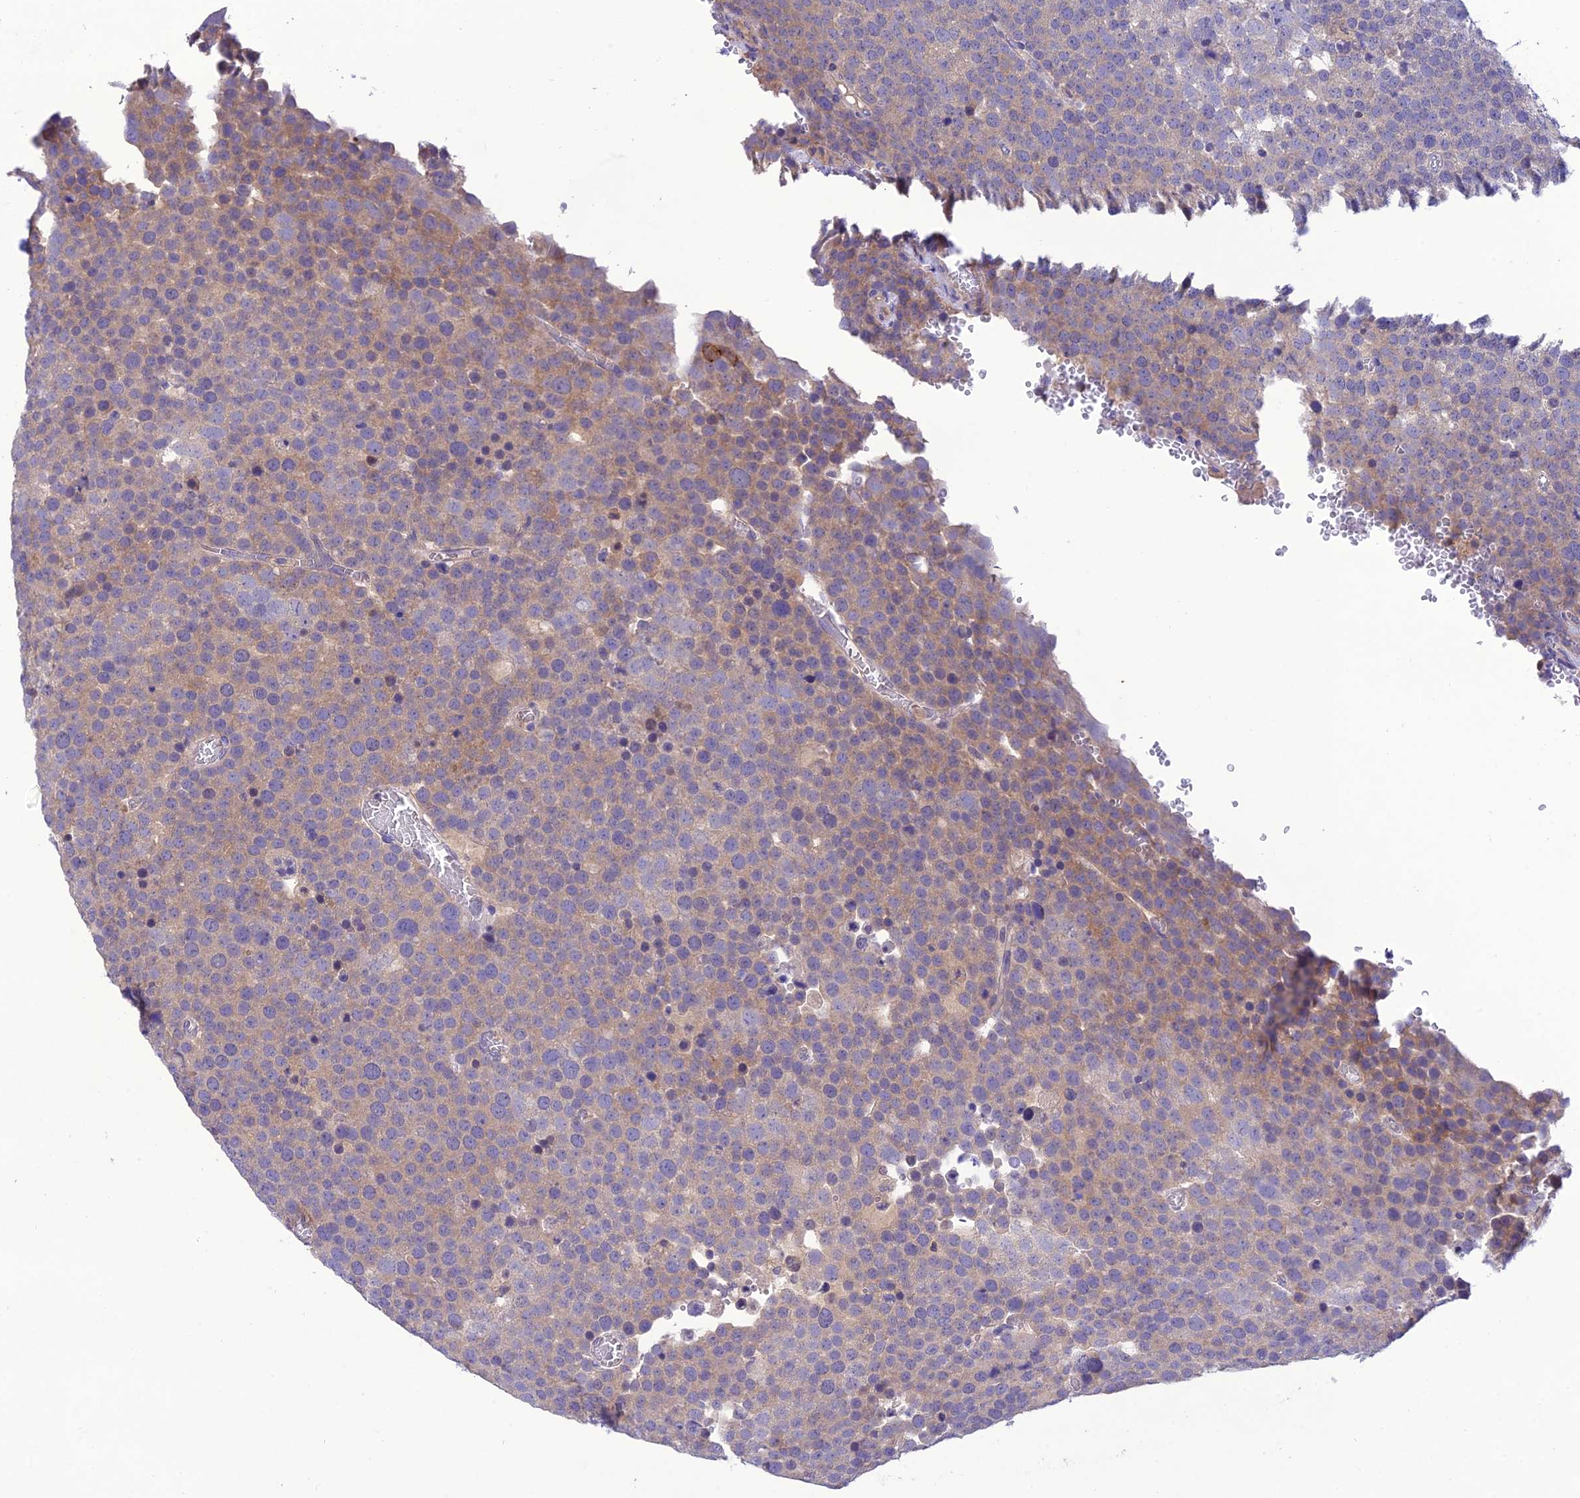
{"staining": {"intensity": "weak", "quantity": "<25%", "location": "cytoplasmic/membranous"}, "tissue": "testis cancer", "cell_type": "Tumor cells", "image_type": "cancer", "snomed": [{"axis": "morphology", "description": "Seminoma, NOS"}, {"axis": "topography", "description": "Testis"}], "caption": "An IHC histopathology image of seminoma (testis) is shown. There is no staining in tumor cells of seminoma (testis).", "gene": "SNX24", "patient": {"sex": "male", "age": 71}}